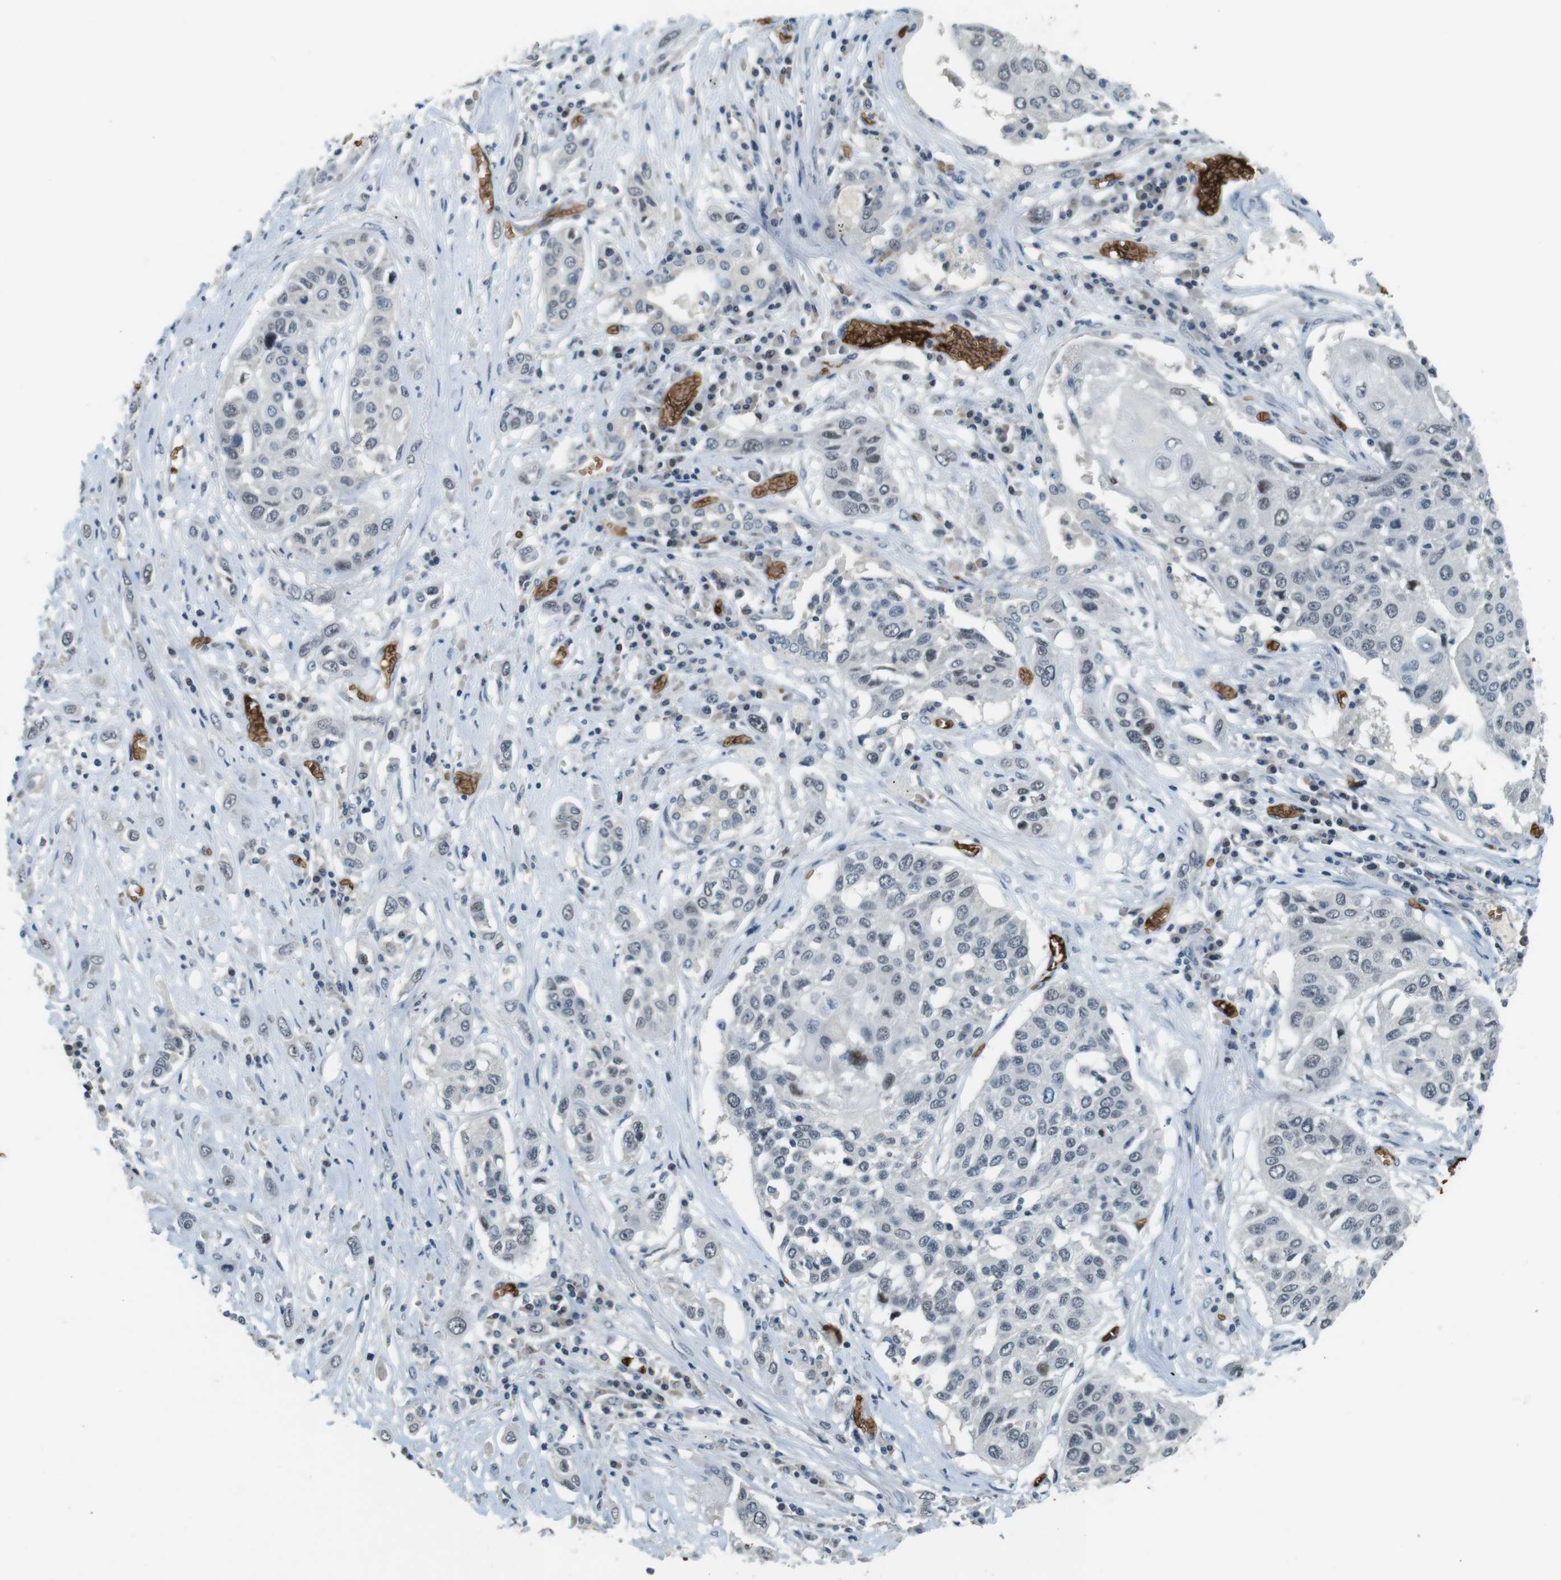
{"staining": {"intensity": "negative", "quantity": "none", "location": "none"}, "tissue": "lung cancer", "cell_type": "Tumor cells", "image_type": "cancer", "snomed": [{"axis": "morphology", "description": "Squamous cell carcinoma, NOS"}, {"axis": "topography", "description": "Lung"}], "caption": "High power microscopy micrograph of an IHC micrograph of lung cancer, revealing no significant positivity in tumor cells.", "gene": "SLC4A1", "patient": {"sex": "male", "age": 71}}